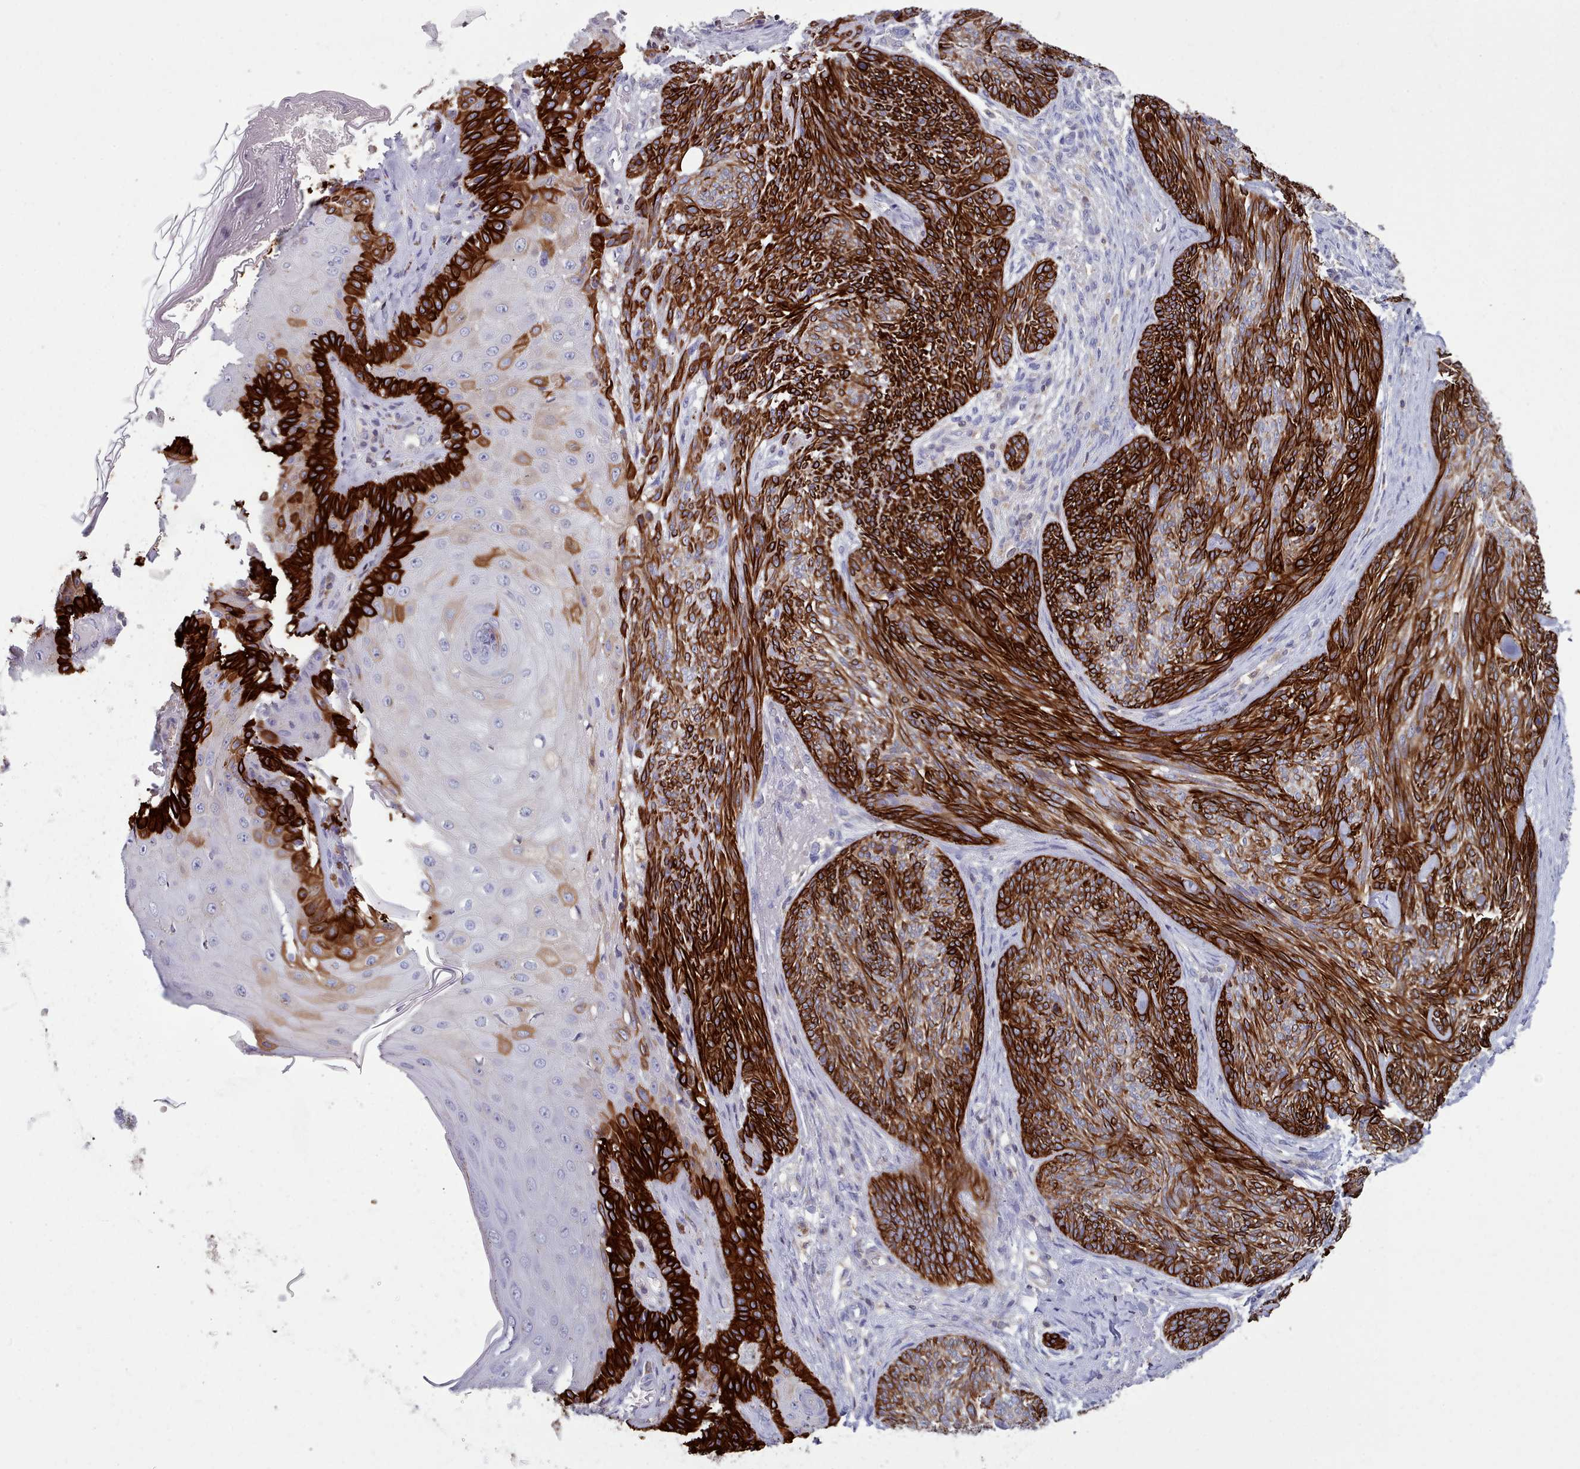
{"staining": {"intensity": "strong", "quantity": ">75%", "location": "cytoplasmic/membranous"}, "tissue": "skin cancer", "cell_type": "Tumor cells", "image_type": "cancer", "snomed": [{"axis": "morphology", "description": "Basal cell carcinoma"}, {"axis": "topography", "description": "Skin"}], "caption": "Immunohistochemical staining of basal cell carcinoma (skin) displays high levels of strong cytoplasmic/membranous protein expression in approximately >75% of tumor cells.", "gene": "RAC2", "patient": {"sex": "male", "age": 73}}